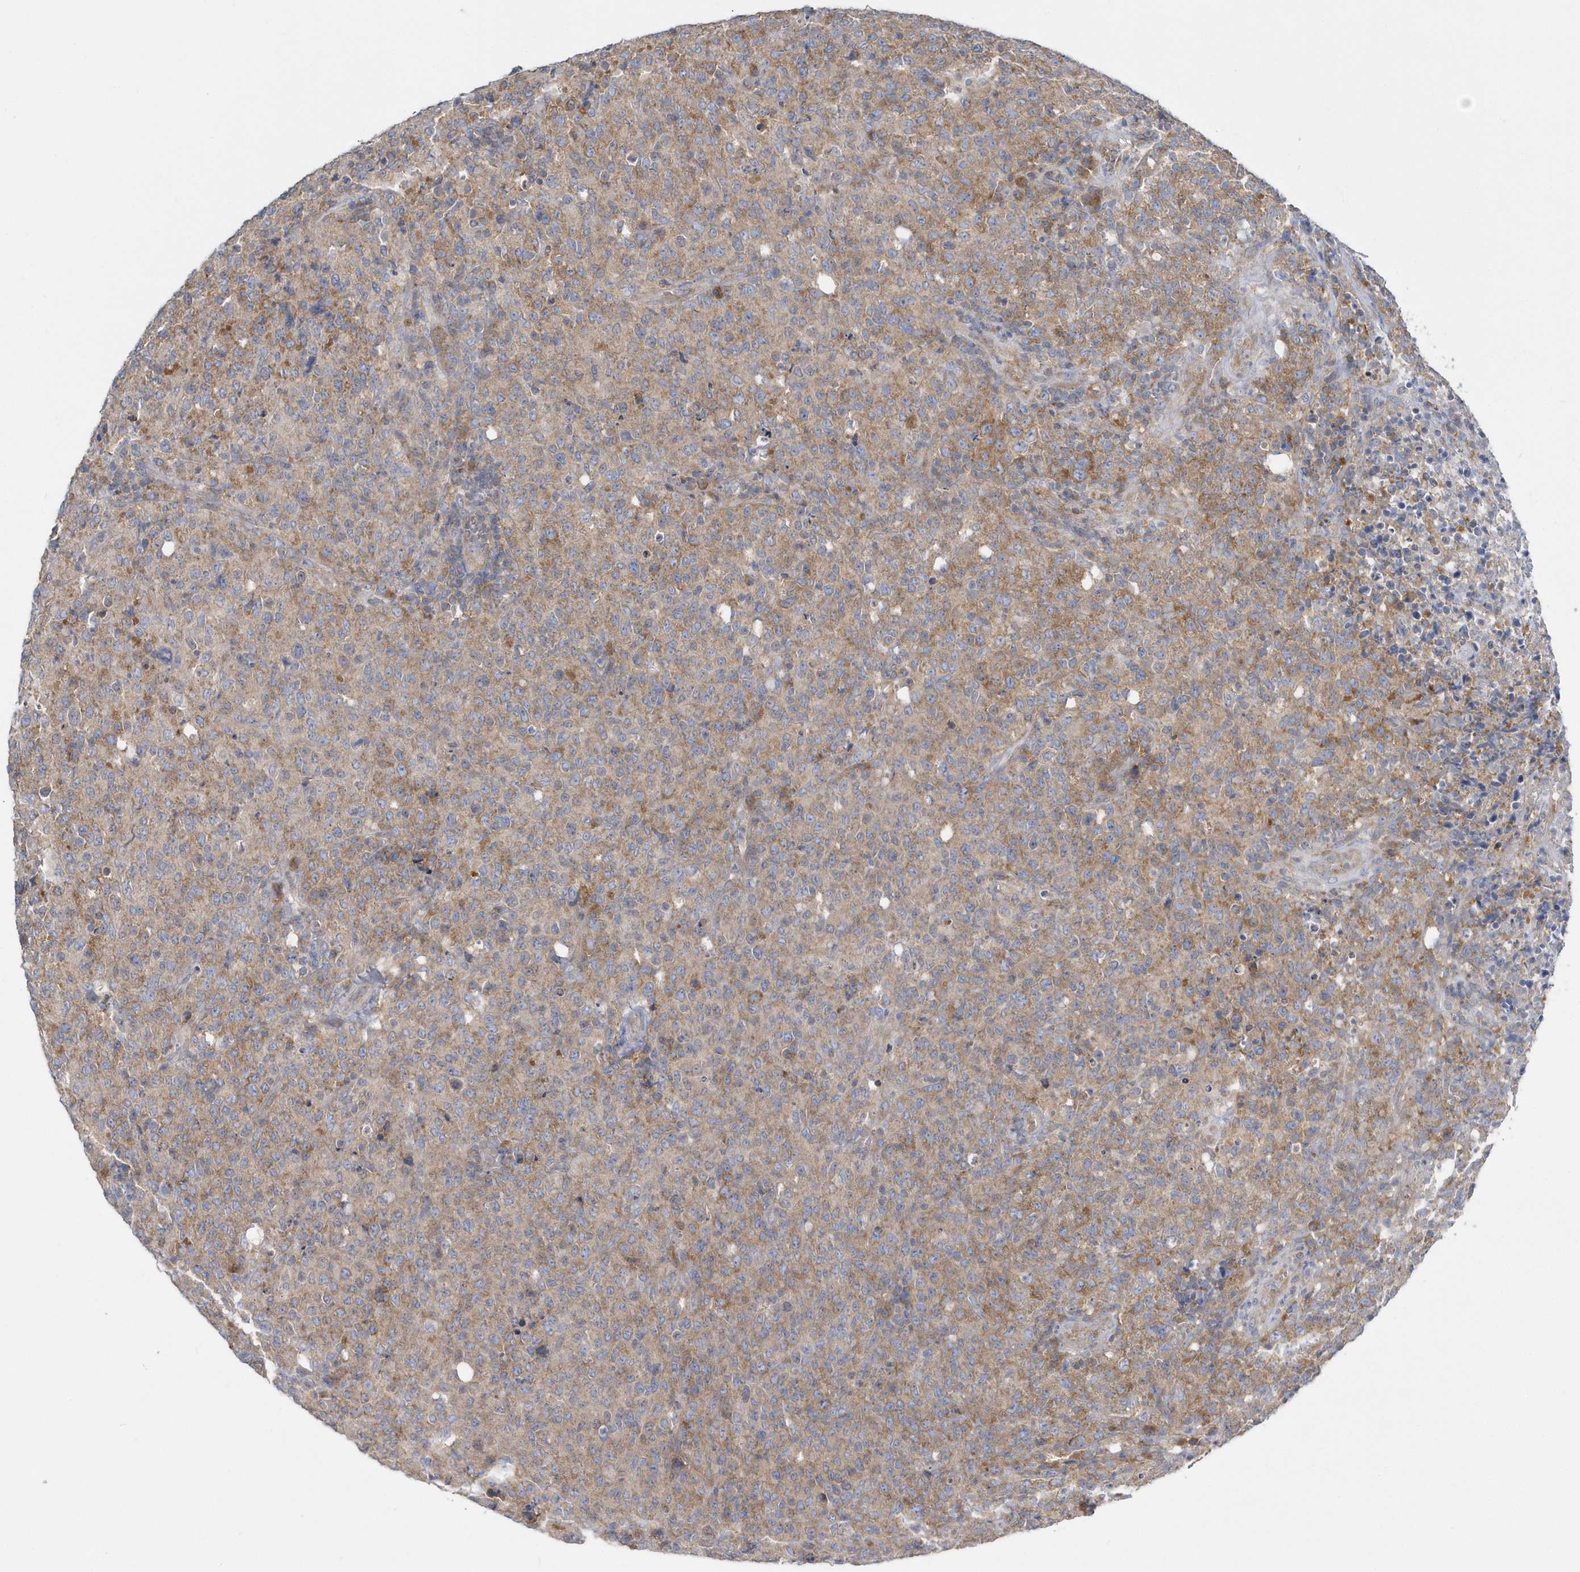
{"staining": {"intensity": "moderate", "quantity": "25%-75%", "location": "cytoplasmic/membranous"}, "tissue": "lymphoma", "cell_type": "Tumor cells", "image_type": "cancer", "snomed": [{"axis": "morphology", "description": "Malignant lymphoma, non-Hodgkin's type, High grade"}, {"axis": "topography", "description": "Tonsil"}], "caption": "Human lymphoma stained with a protein marker demonstrates moderate staining in tumor cells.", "gene": "EIF3C", "patient": {"sex": "female", "age": 36}}